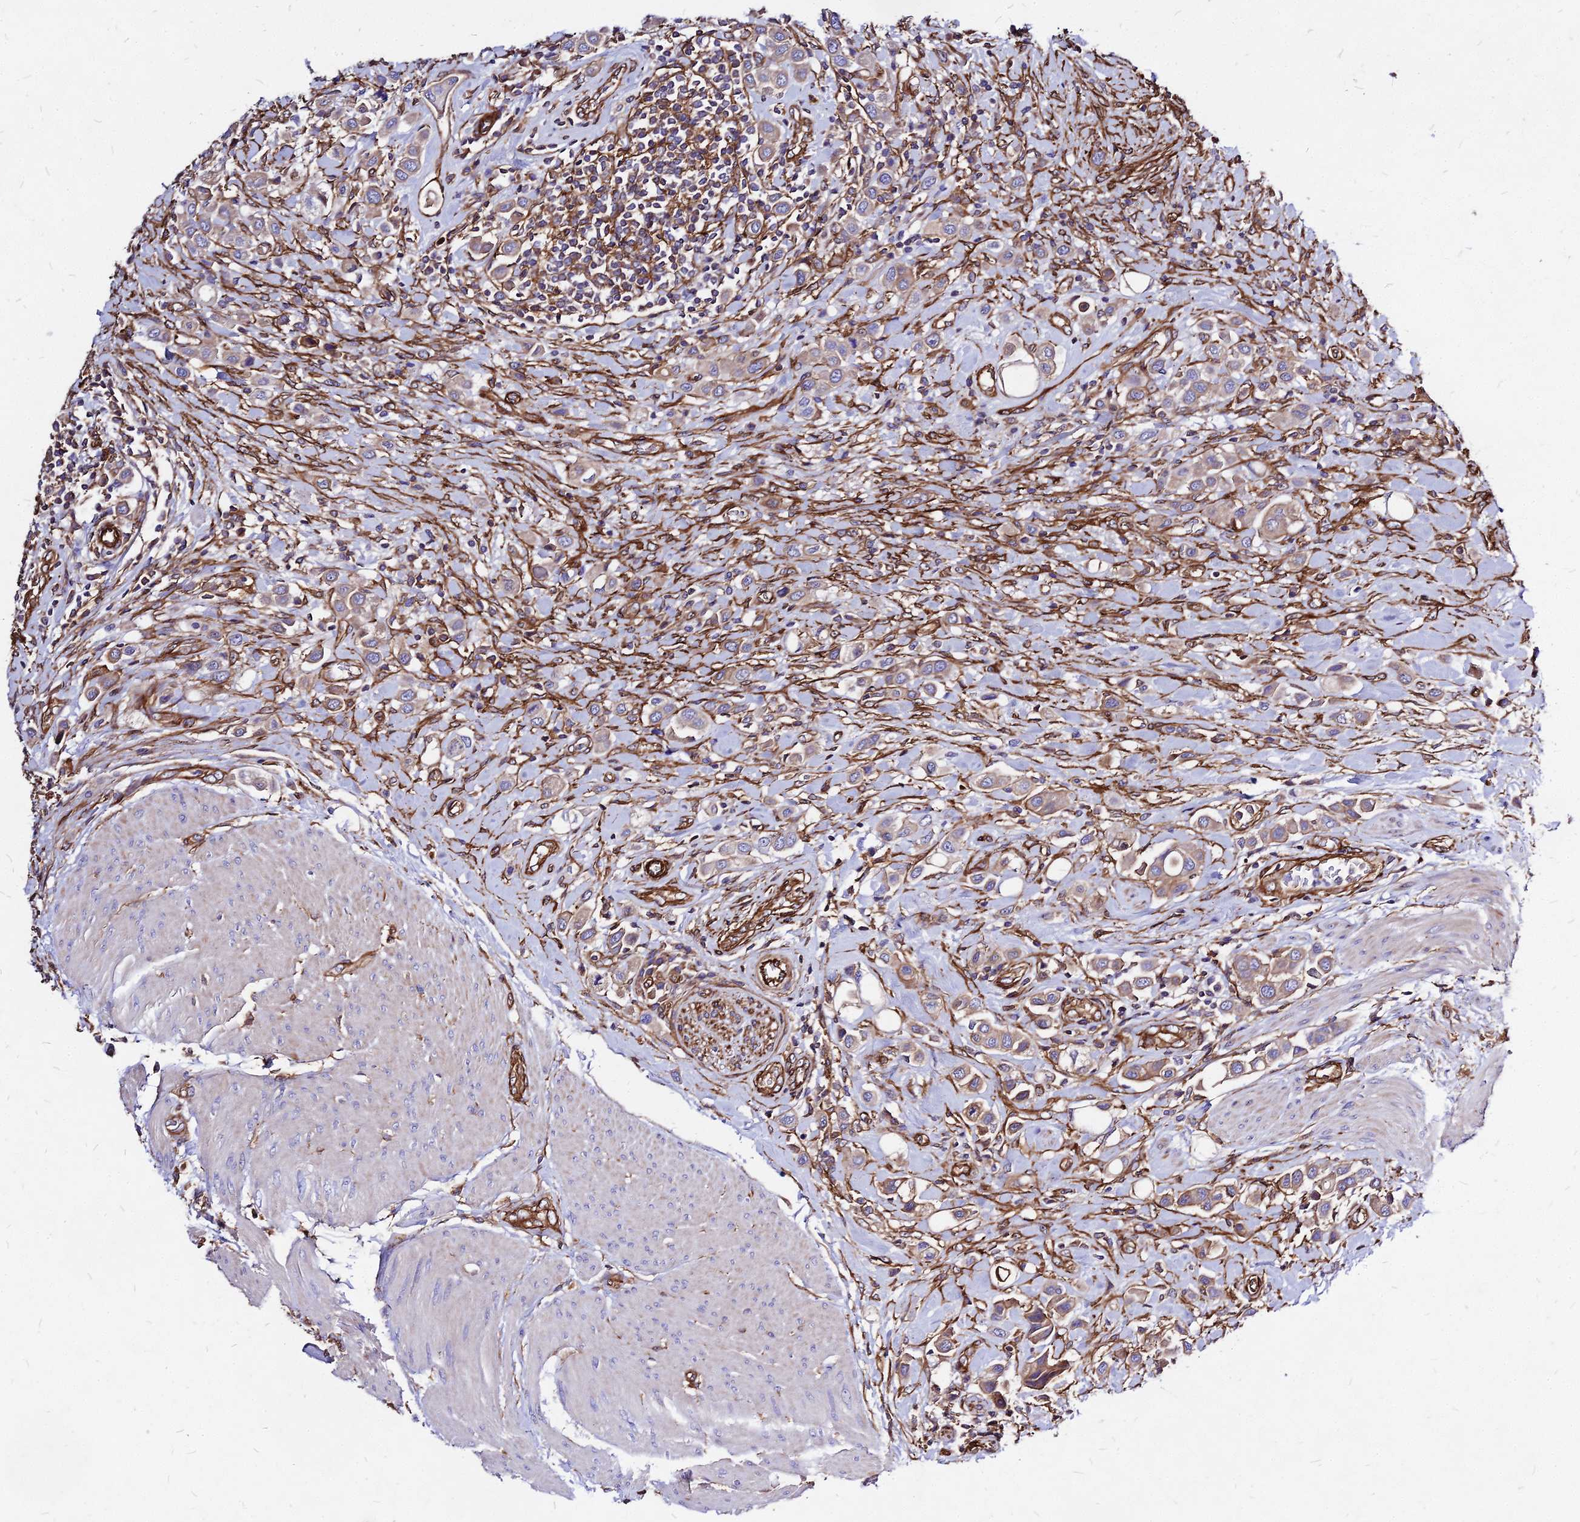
{"staining": {"intensity": "weak", "quantity": "25%-75%", "location": "cytoplasmic/membranous"}, "tissue": "urothelial cancer", "cell_type": "Tumor cells", "image_type": "cancer", "snomed": [{"axis": "morphology", "description": "Urothelial carcinoma, High grade"}, {"axis": "topography", "description": "Urinary bladder"}], "caption": "Human high-grade urothelial carcinoma stained for a protein (brown) shows weak cytoplasmic/membranous positive expression in approximately 25%-75% of tumor cells.", "gene": "EFCC1", "patient": {"sex": "male", "age": 50}}